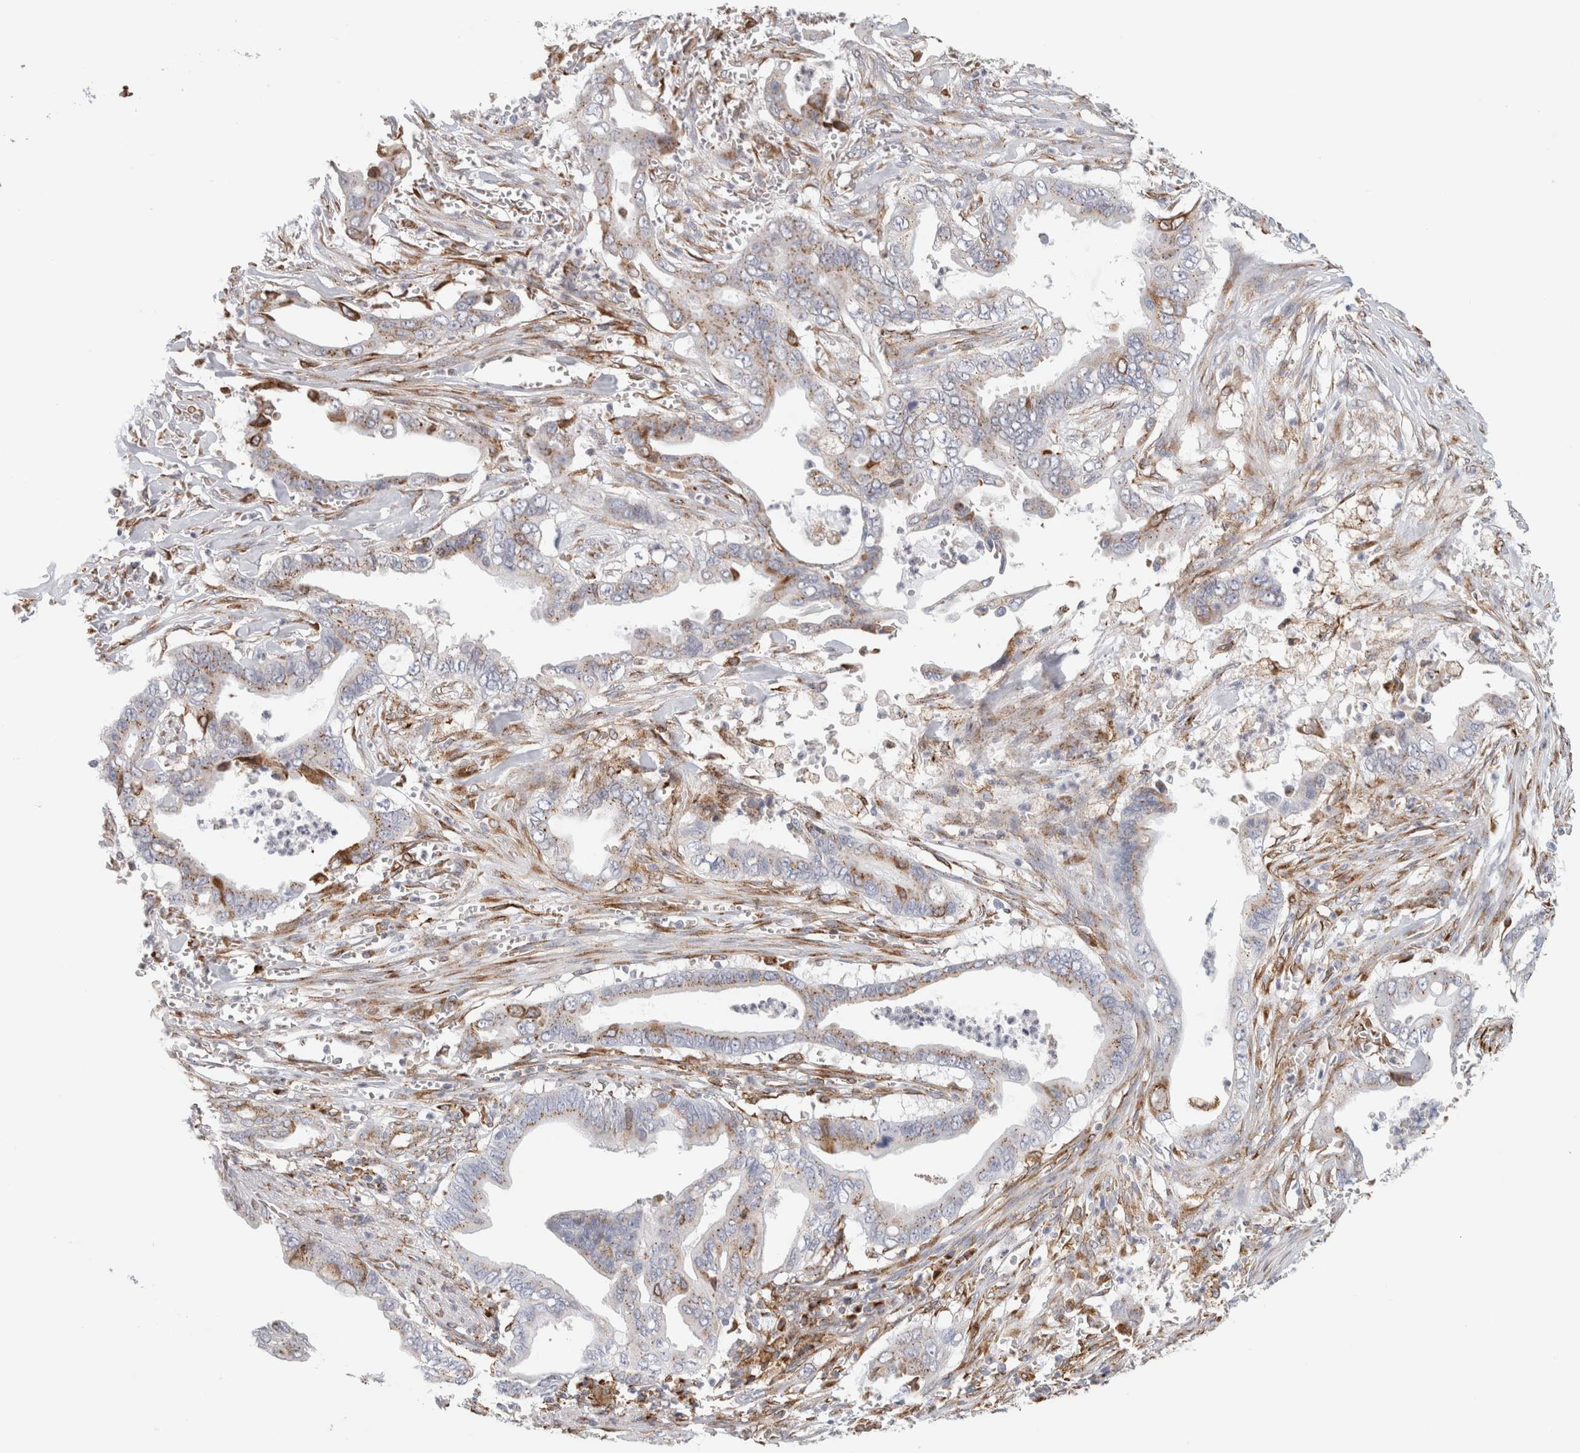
{"staining": {"intensity": "weak", "quantity": ">75%", "location": "cytoplasmic/membranous"}, "tissue": "pancreatic cancer", "cell_type": "Tumor cells", "image_type": "cancer", "snomed": [{"axis": "morphology", "description": "Adenocarcinoma, NOS"}, {"axis": "topography", "description": "Pancreas"}], "caption": "Immunohistochemical staining of human pancreatic adenocarcinoma reveals weak cytoplasmic/membranous protein expression in about >75% of tumor cells. The staining was performed using DAB (3,3'-diaminobenzidine) to visualize the protein expression in brown, while the nuclei were stained in blue with hematoxylin (Magnification: 20x).", "gene": "MCFD2", "patient": {"sex": "male", "age": 59}}